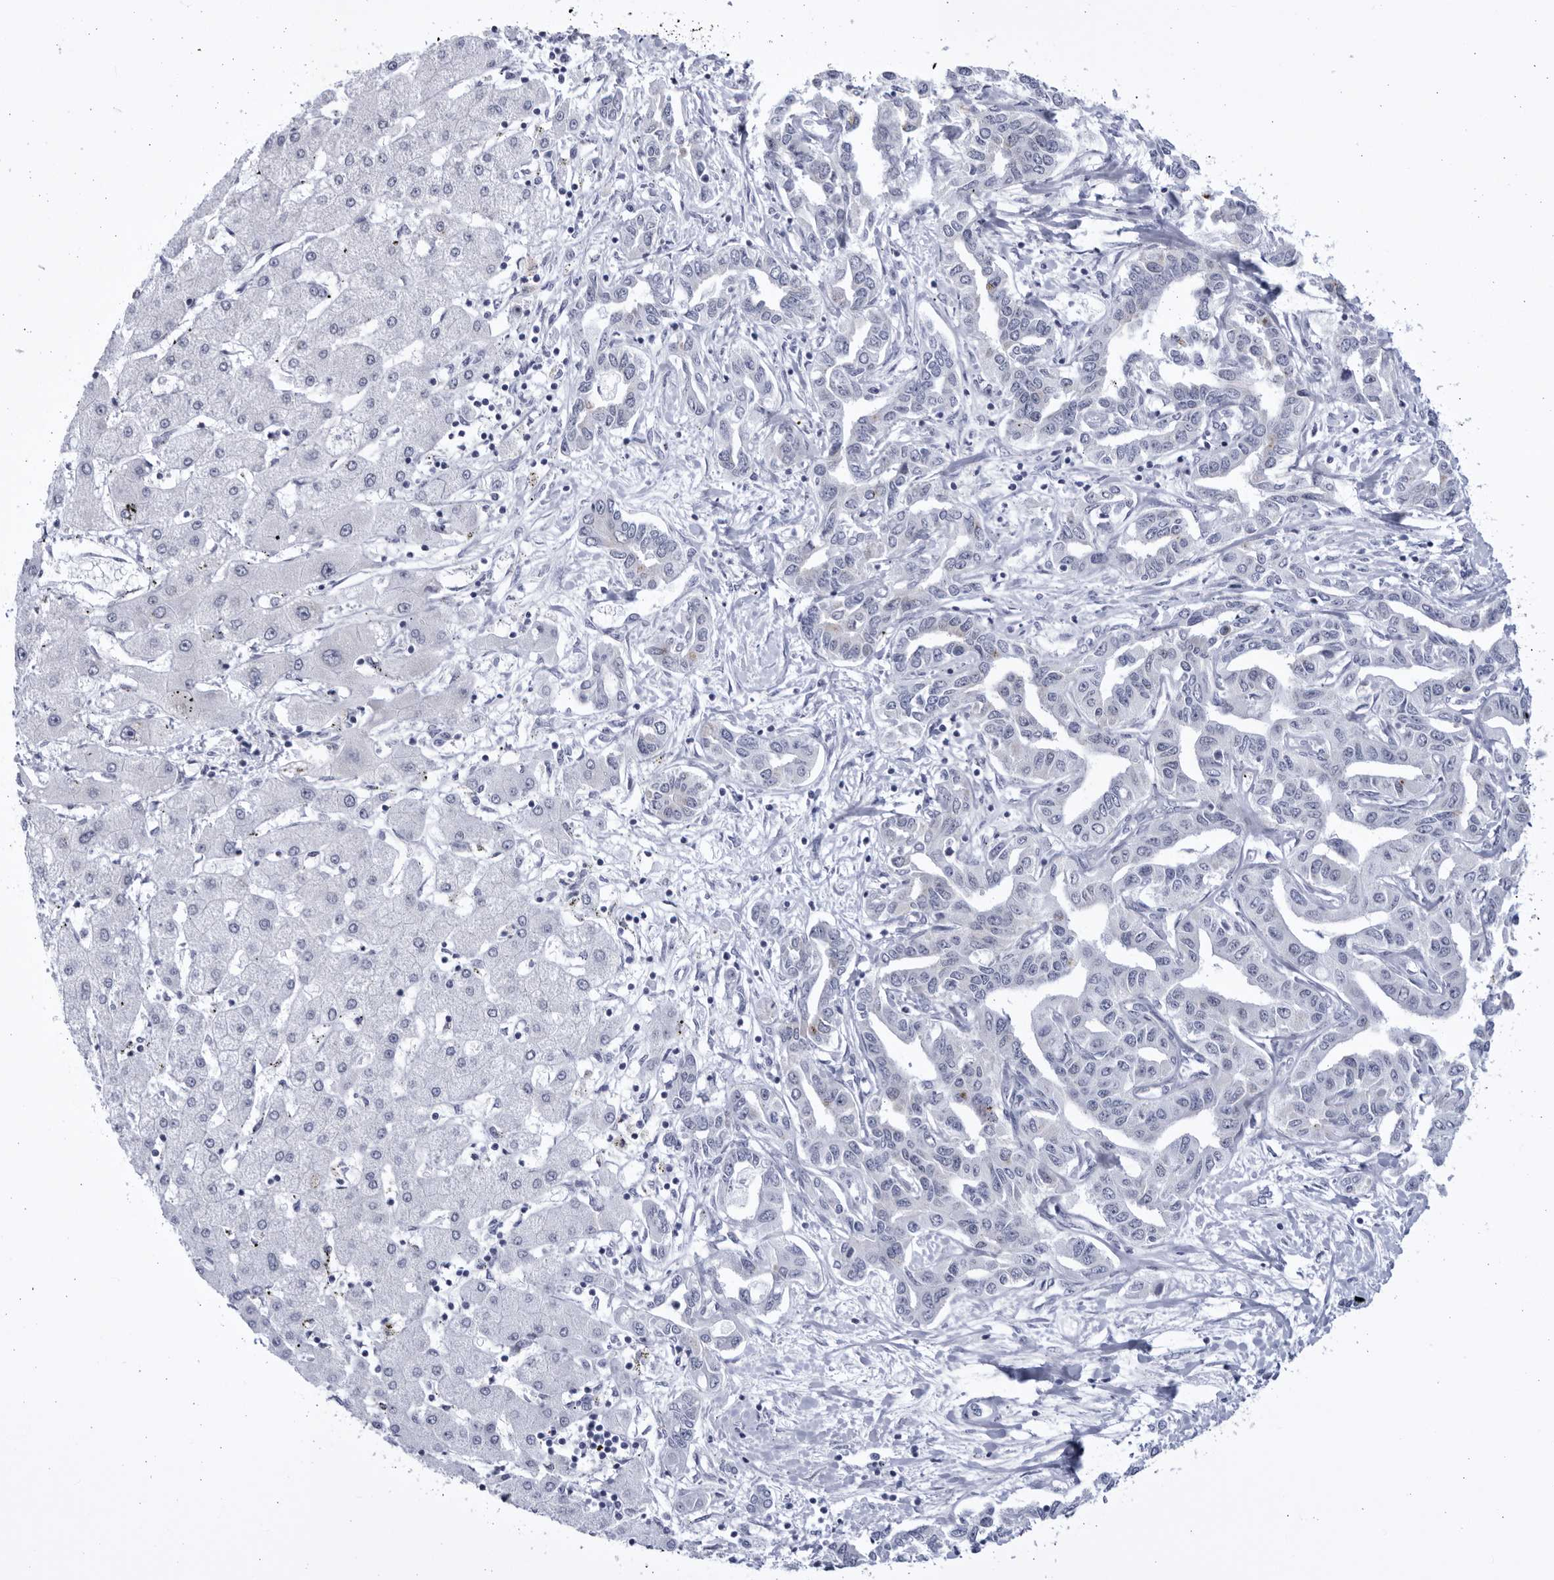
{"staining": {"intensity": "negative", "quantity": "none", "location": "none"}, "tissue": "liver cancer", "cell_type": "Tumor cells", "image_type": "cancer", "snomed": [{"axis": "morphology", "description": "Cholangiocarcinoma"}, {"axis": "topography", "description": "Liver"}], "caption": "An image of human liver cancer is negative for staining in tumor cells. (DAB (3,3'-diaminobenzidine) immunohistochemistry with hematoxylin counter stain).", "gene": "CCDC181", "patient": {"sex": "male", "age": 59}}